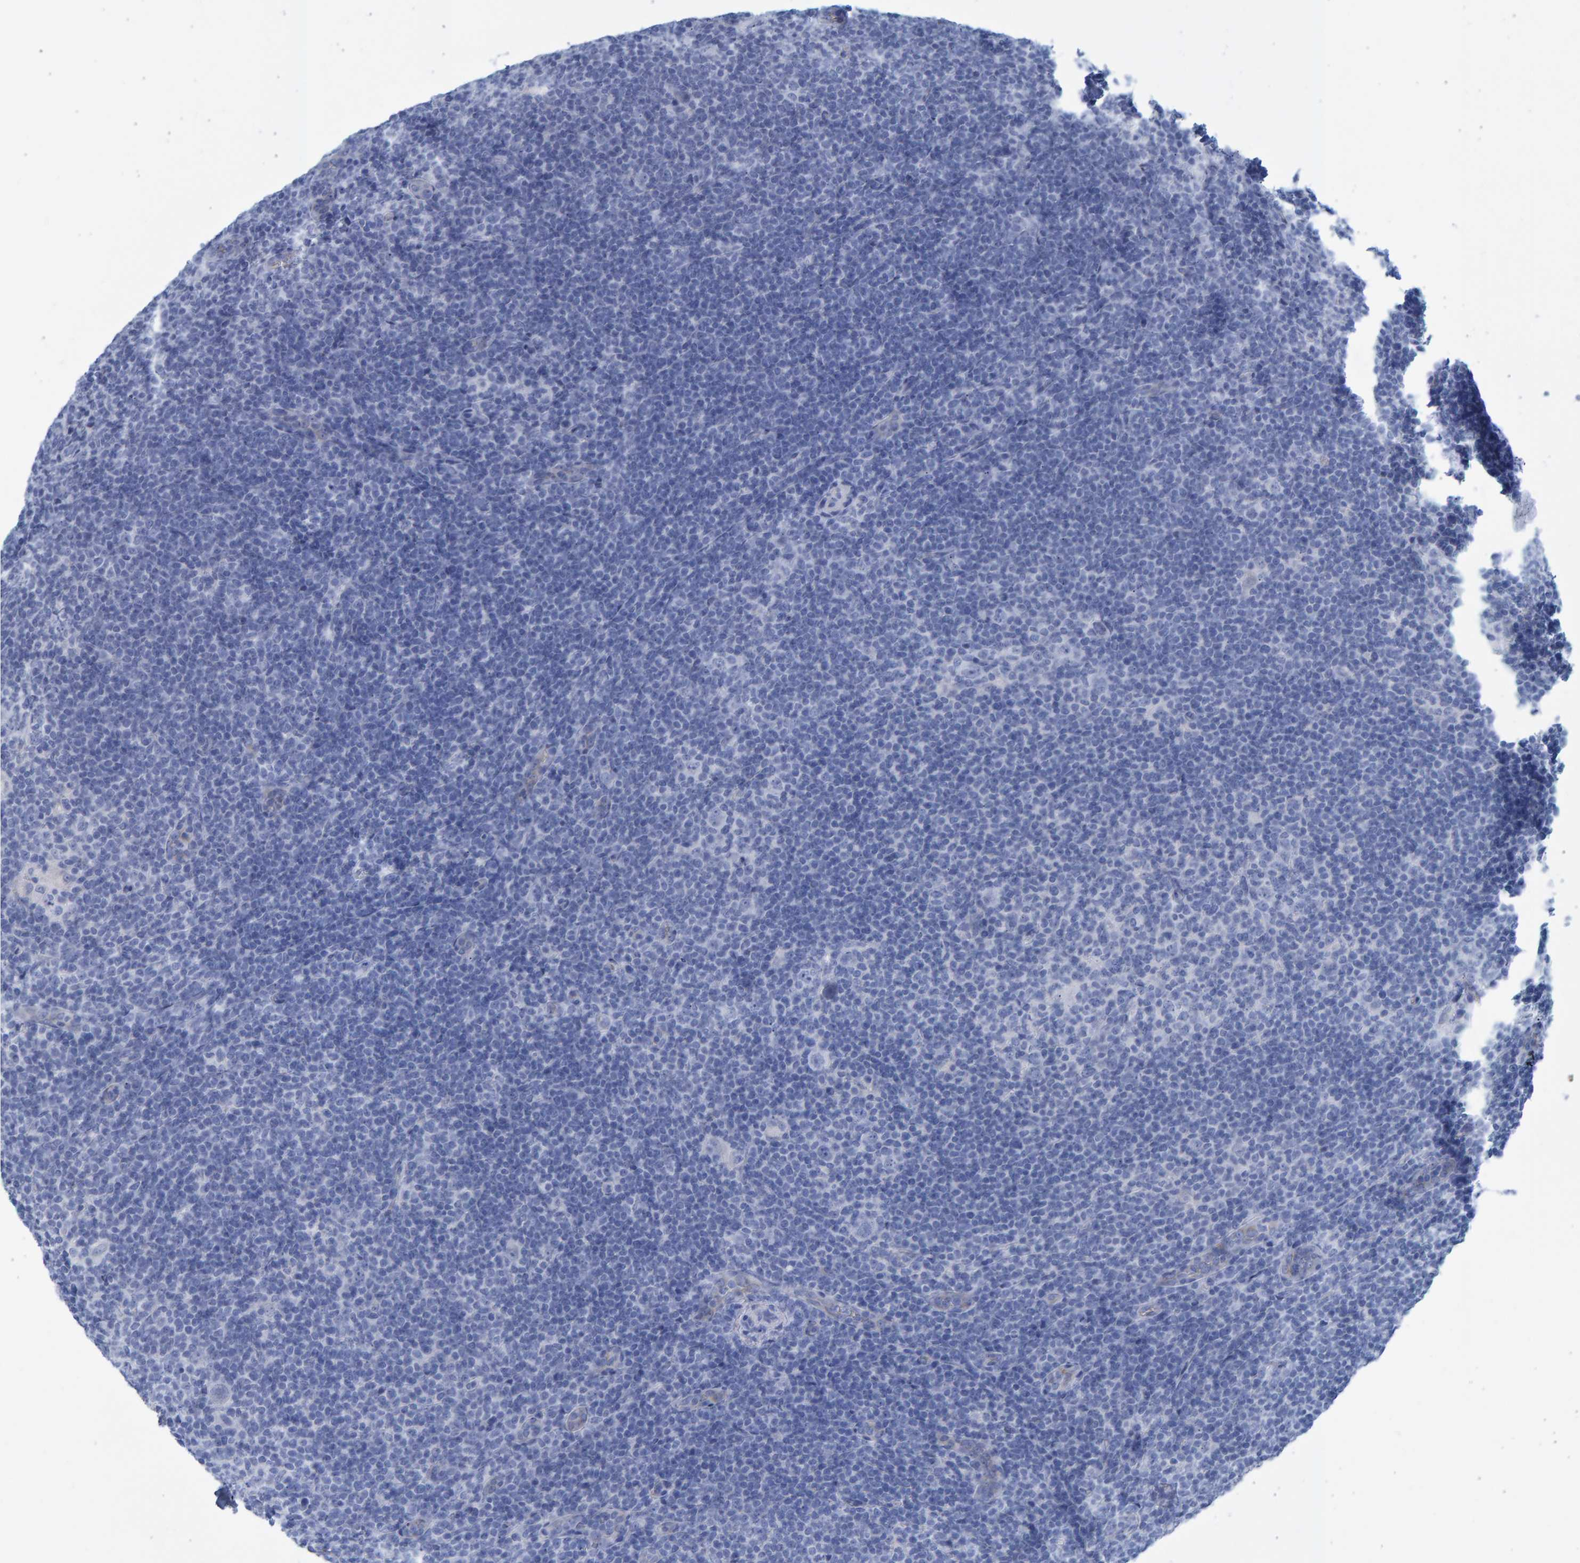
{"staining": {"intensity": "negative", "quantity": "none", "location": "none"}, "tissue": "lymphoma", "cell_type": "Tumor cells", "image_type": "cancer", "snomed": [{"axis": "morphology", "description": "Hodgkin's disease, NOS"}, {"axis": "topography", "description": "Lymph node"}], "caption": "Tumor cells show no significant staining in lymphoma.", "gene": "SLC34A3", "patient": {"sex": "female", "age": 57}}